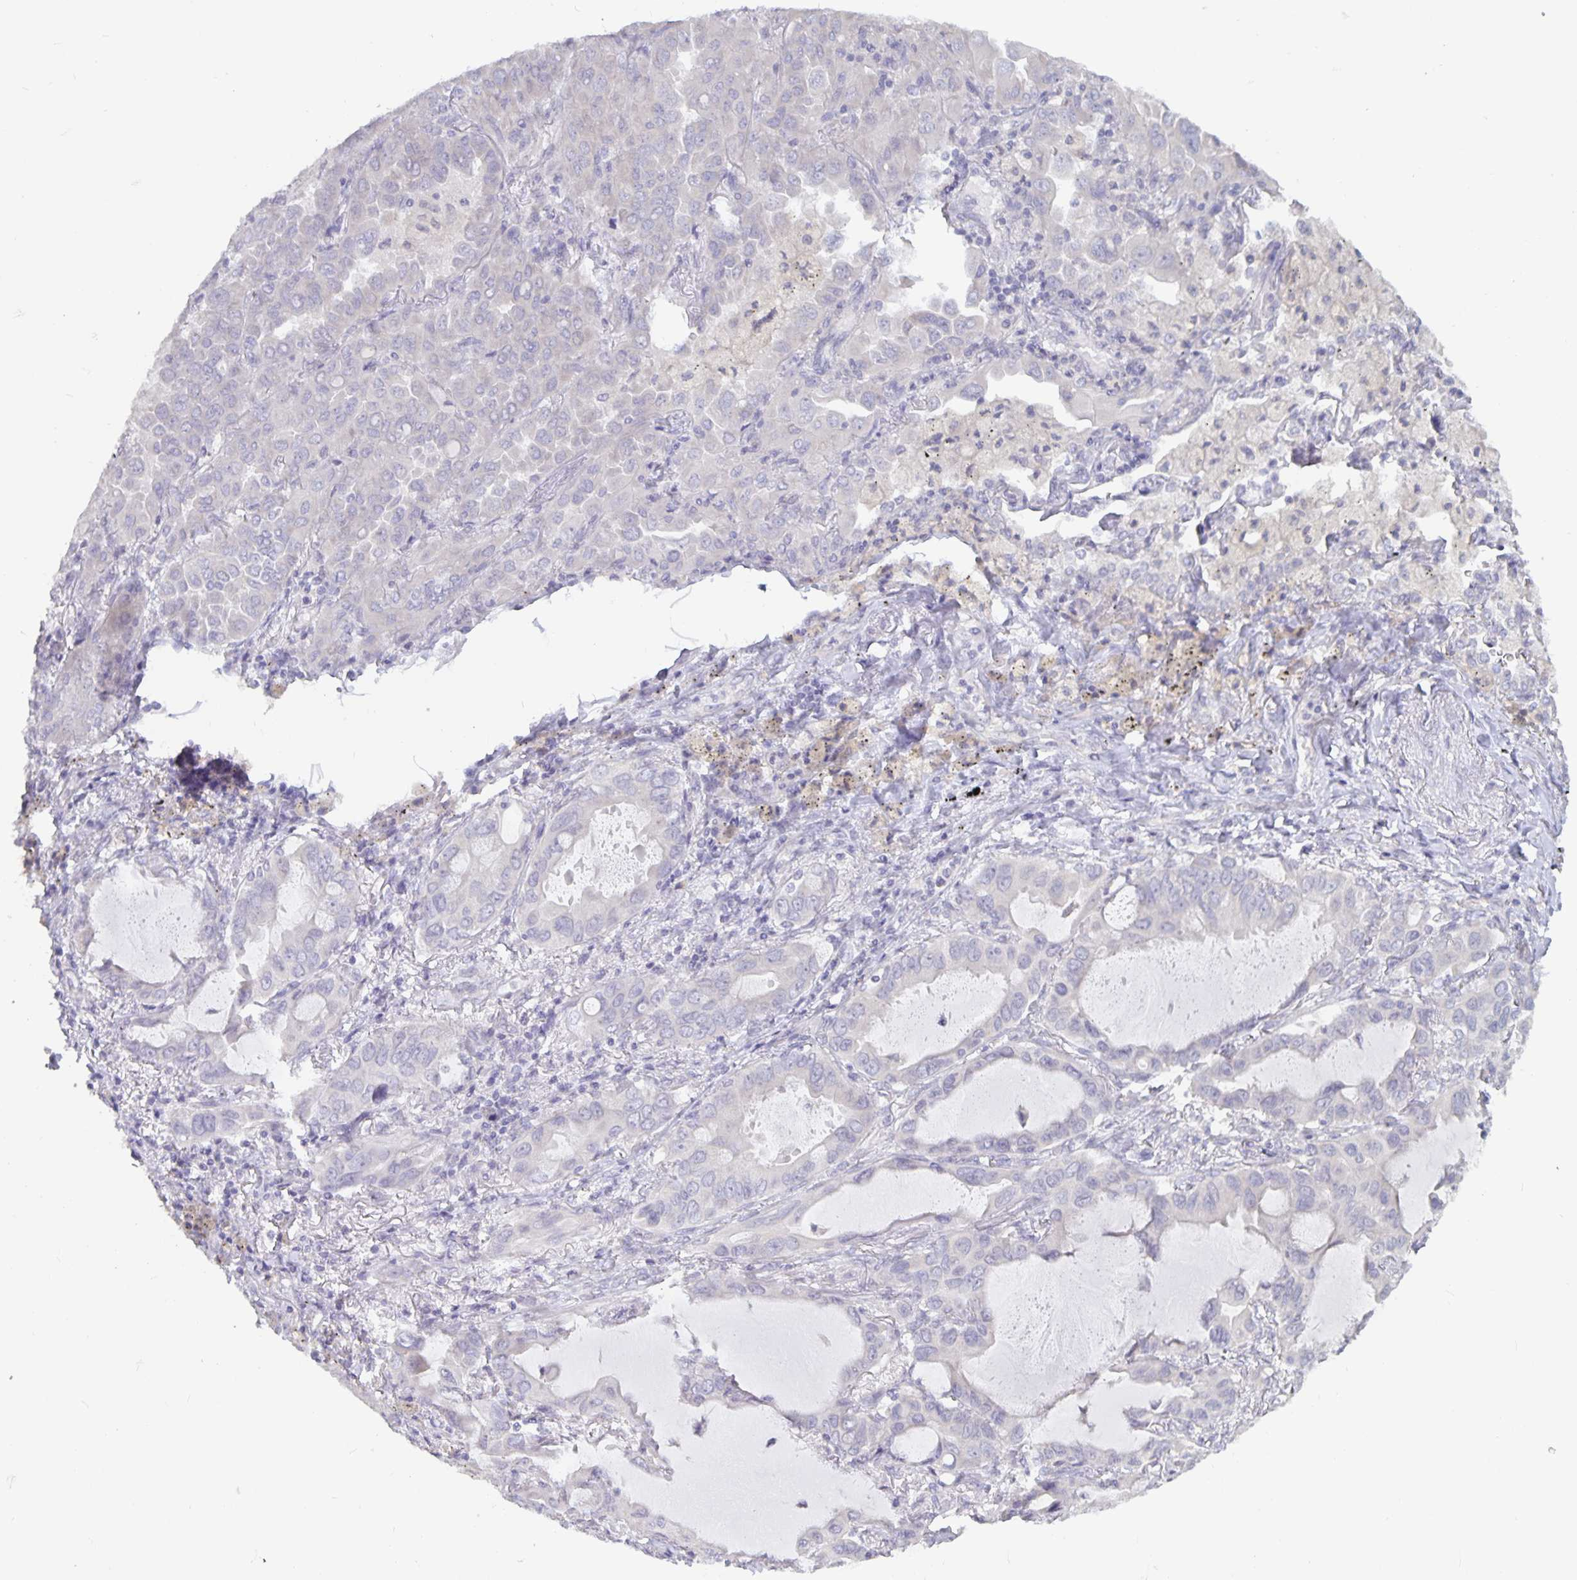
{"staining": {"intensity": "negative", "quantity": "none", "location": "none"}, "tissue": "lung cancer", "cell_type": "Tumor cells", "image_type": "cancer", "snomed": [{"axis": "morphology", "description": "Adenocarcinoma, NOS"}, {"axis": "topography", "description": "Lung"}], "caption": "High magnification brightfield microscopy of lung cancer stained with DAB (3,3'-diaminobenzidine) (brown) and counterstained with hematoxylin (blue): tumor cells show no significant staining.", "gene": "PLCB3", "patient": {"sex": "male", "age": 64}}